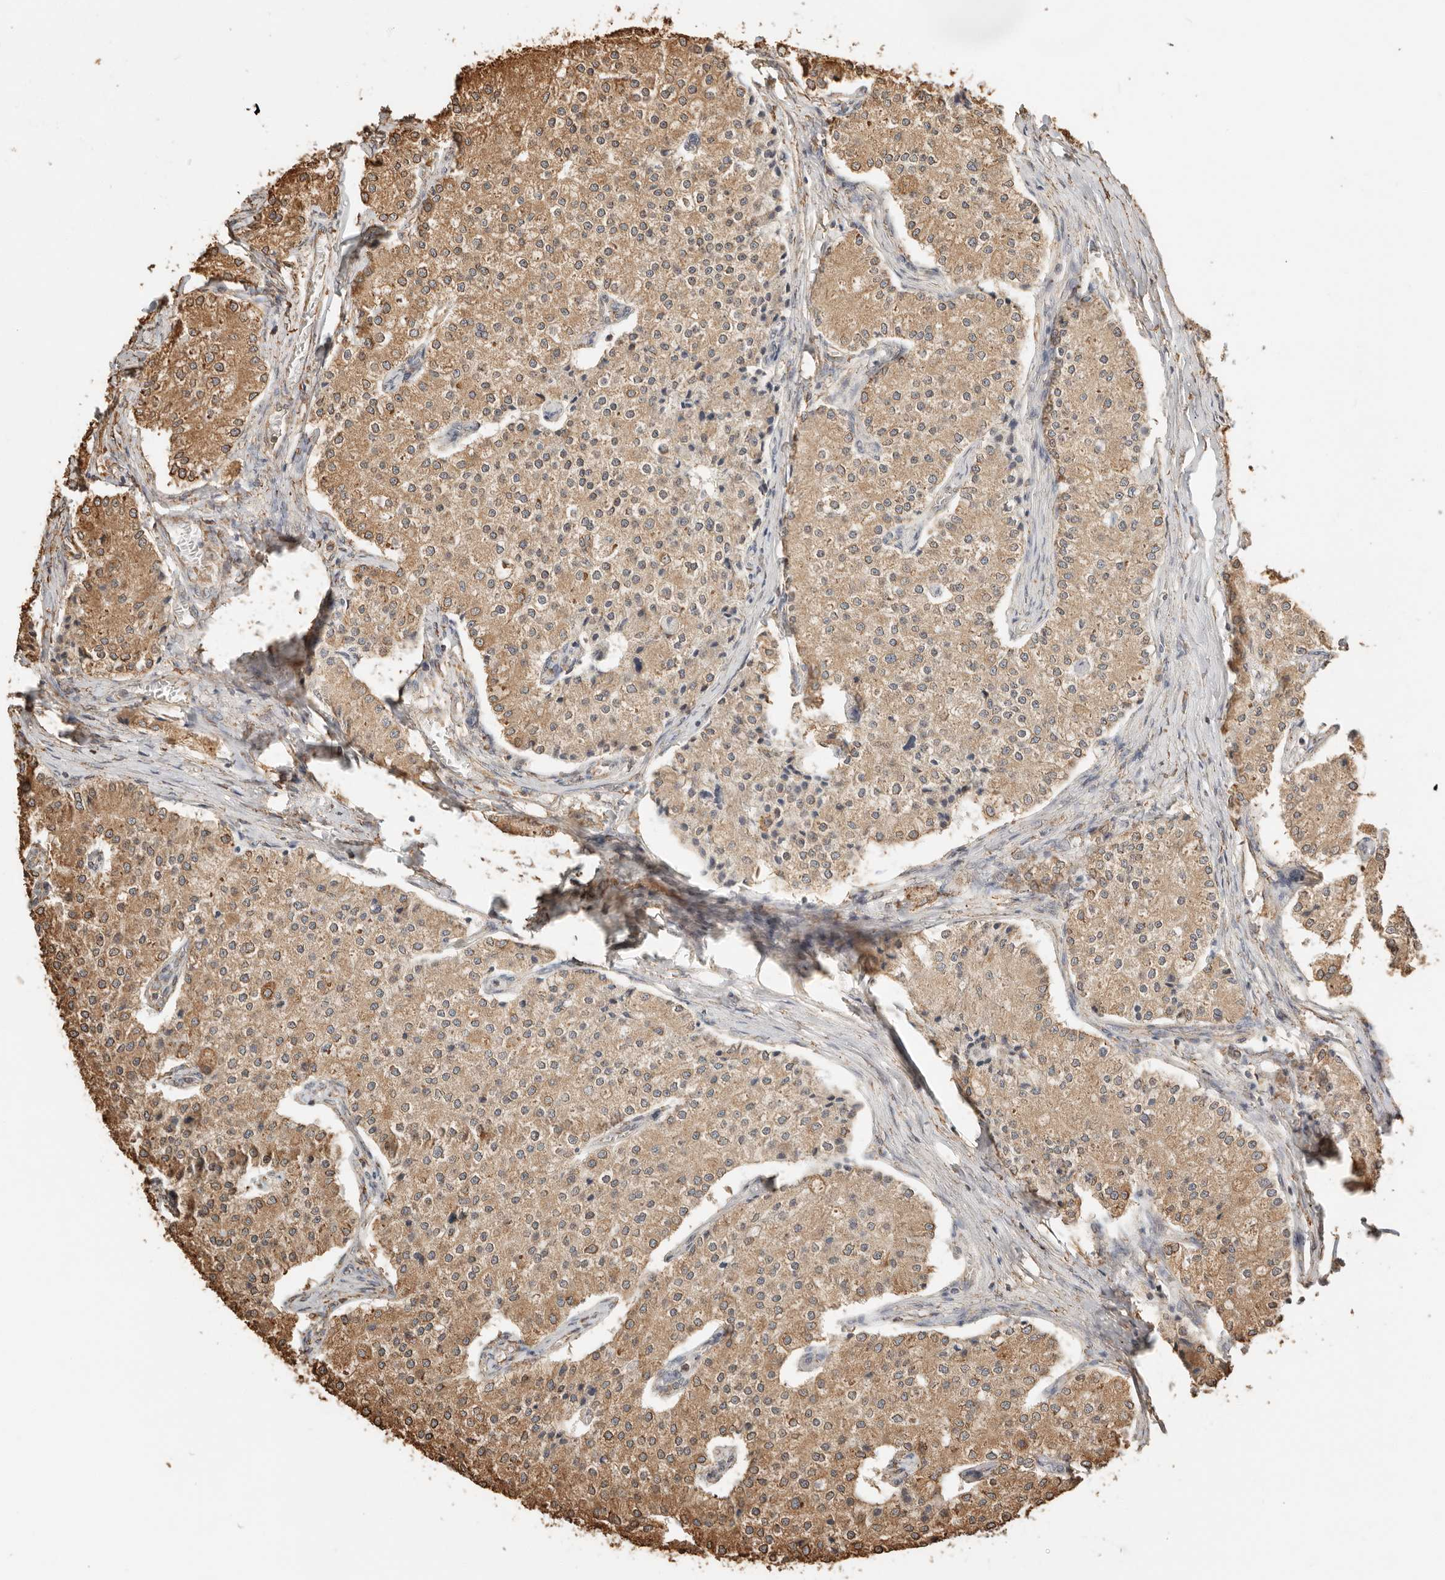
{"staining": {"intensity": "moderate", "quantity": ">75%", "location": "cytoplasmic/membranous"}, "tissue": "carcinoid", "cell_type": "Tumor cells", "image_type": "cancer", "snomed": [{"axis": "morphology", "description": "Carcinoid, malignant, NOS"}, {"axis": "topography", "description": "Colon"}], "caption": "The photomicrograph displays a brown stain indicating the presence of a protein in the cytoplasmic/membranous of tumor cells in malignant carcinoid.", "gene": "ARHGEF10L", "patient": {"sex": "female", "age": 52}}